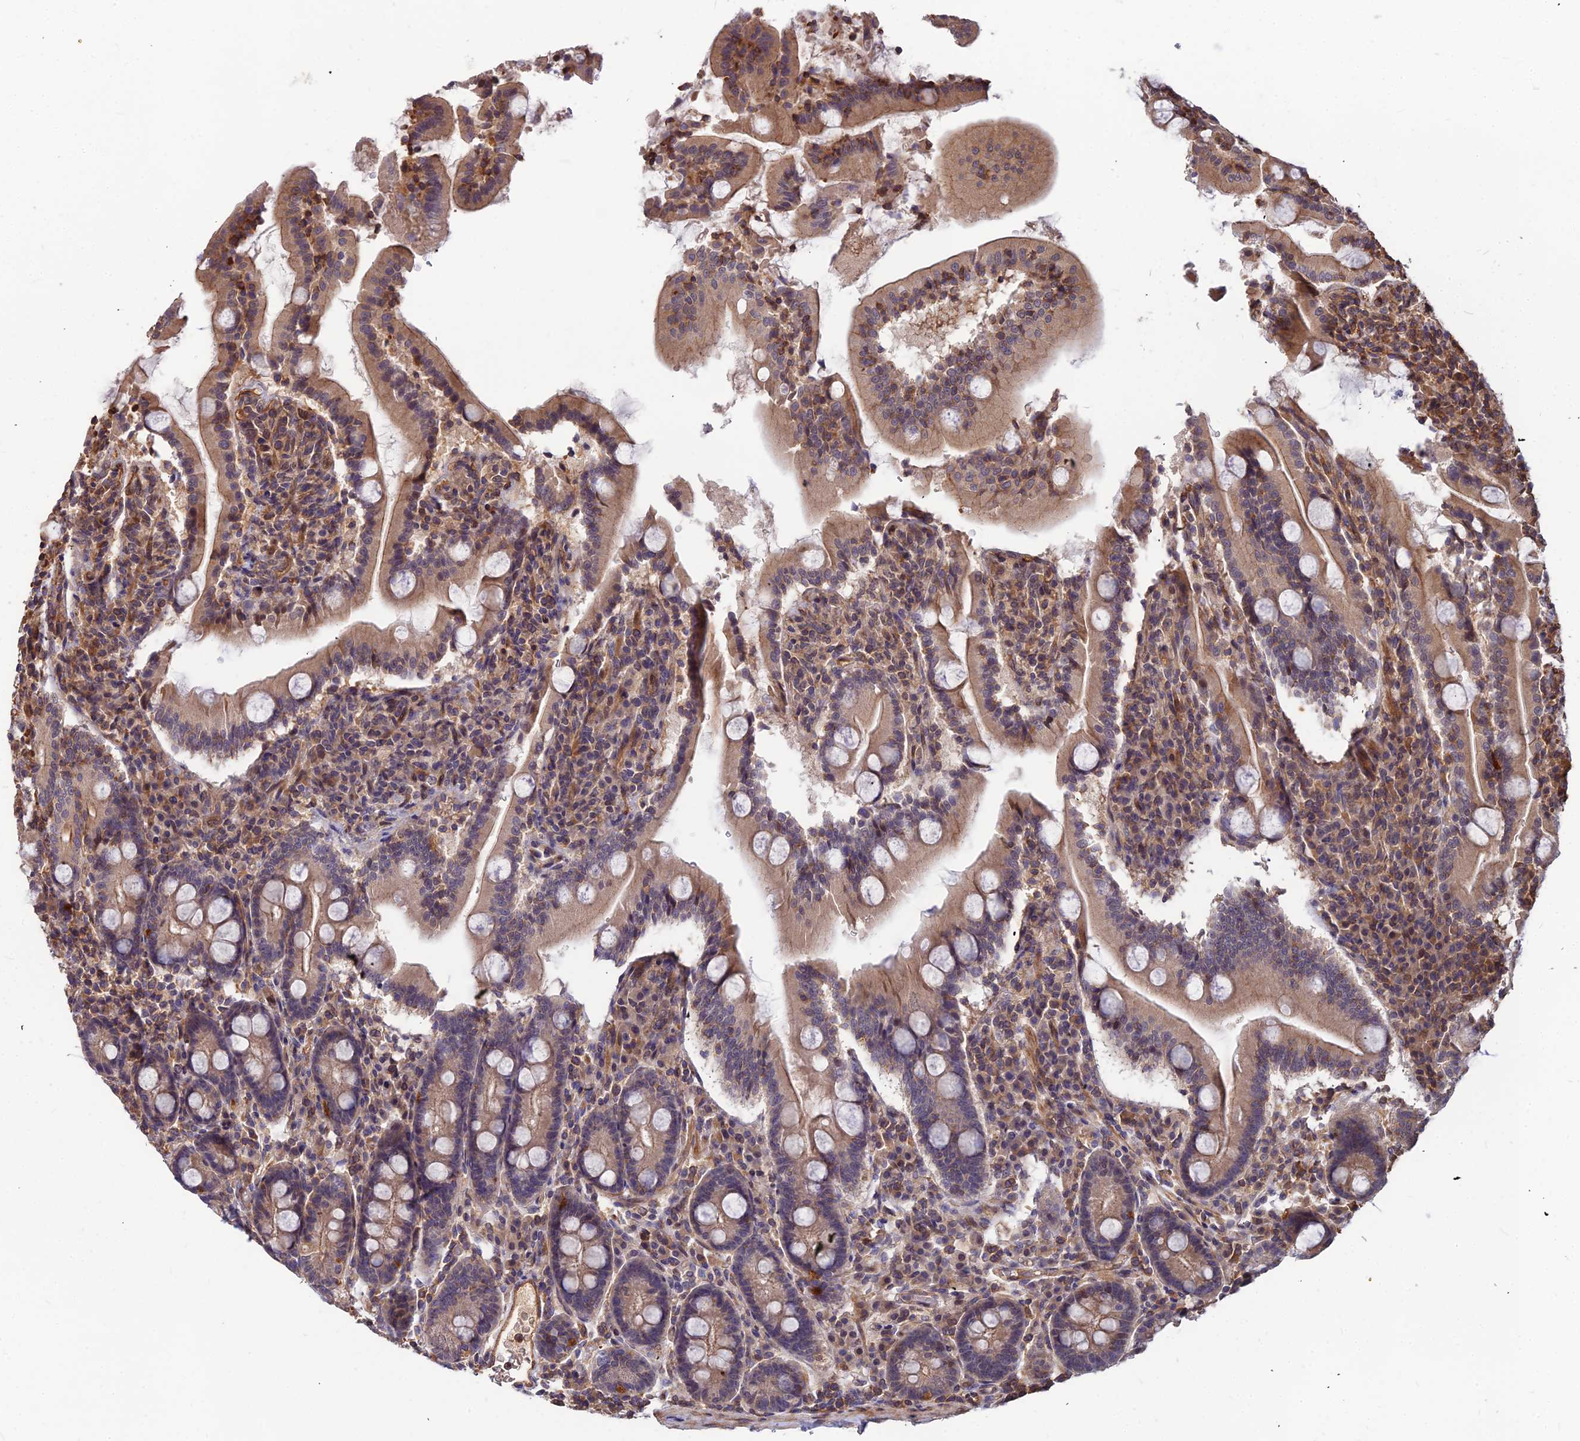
{"staining": {"intensity": "moderate", "quantity": ">75%", "location": "cytoplasmic/membranous"}, "tissue": "duodenum", "cell_type": "Glandular cells", "image_type": "normal", "snomed": [{"axis": "morphology", "description": "Normal tissue, NOS"}, {"axis": "topography", "description": "Duodenum"}], "caption": "This photomicrograph displays normal duodenum stained with immunohistochemistry (IHC) to label a protein in brown. The cytoplasmic/membranous of glandular cells show moderate positivity for the protein. Nuclei are counter-stained blue.", "gene": "ZNF467", "patient": {"sex": "male", "age": 35}}